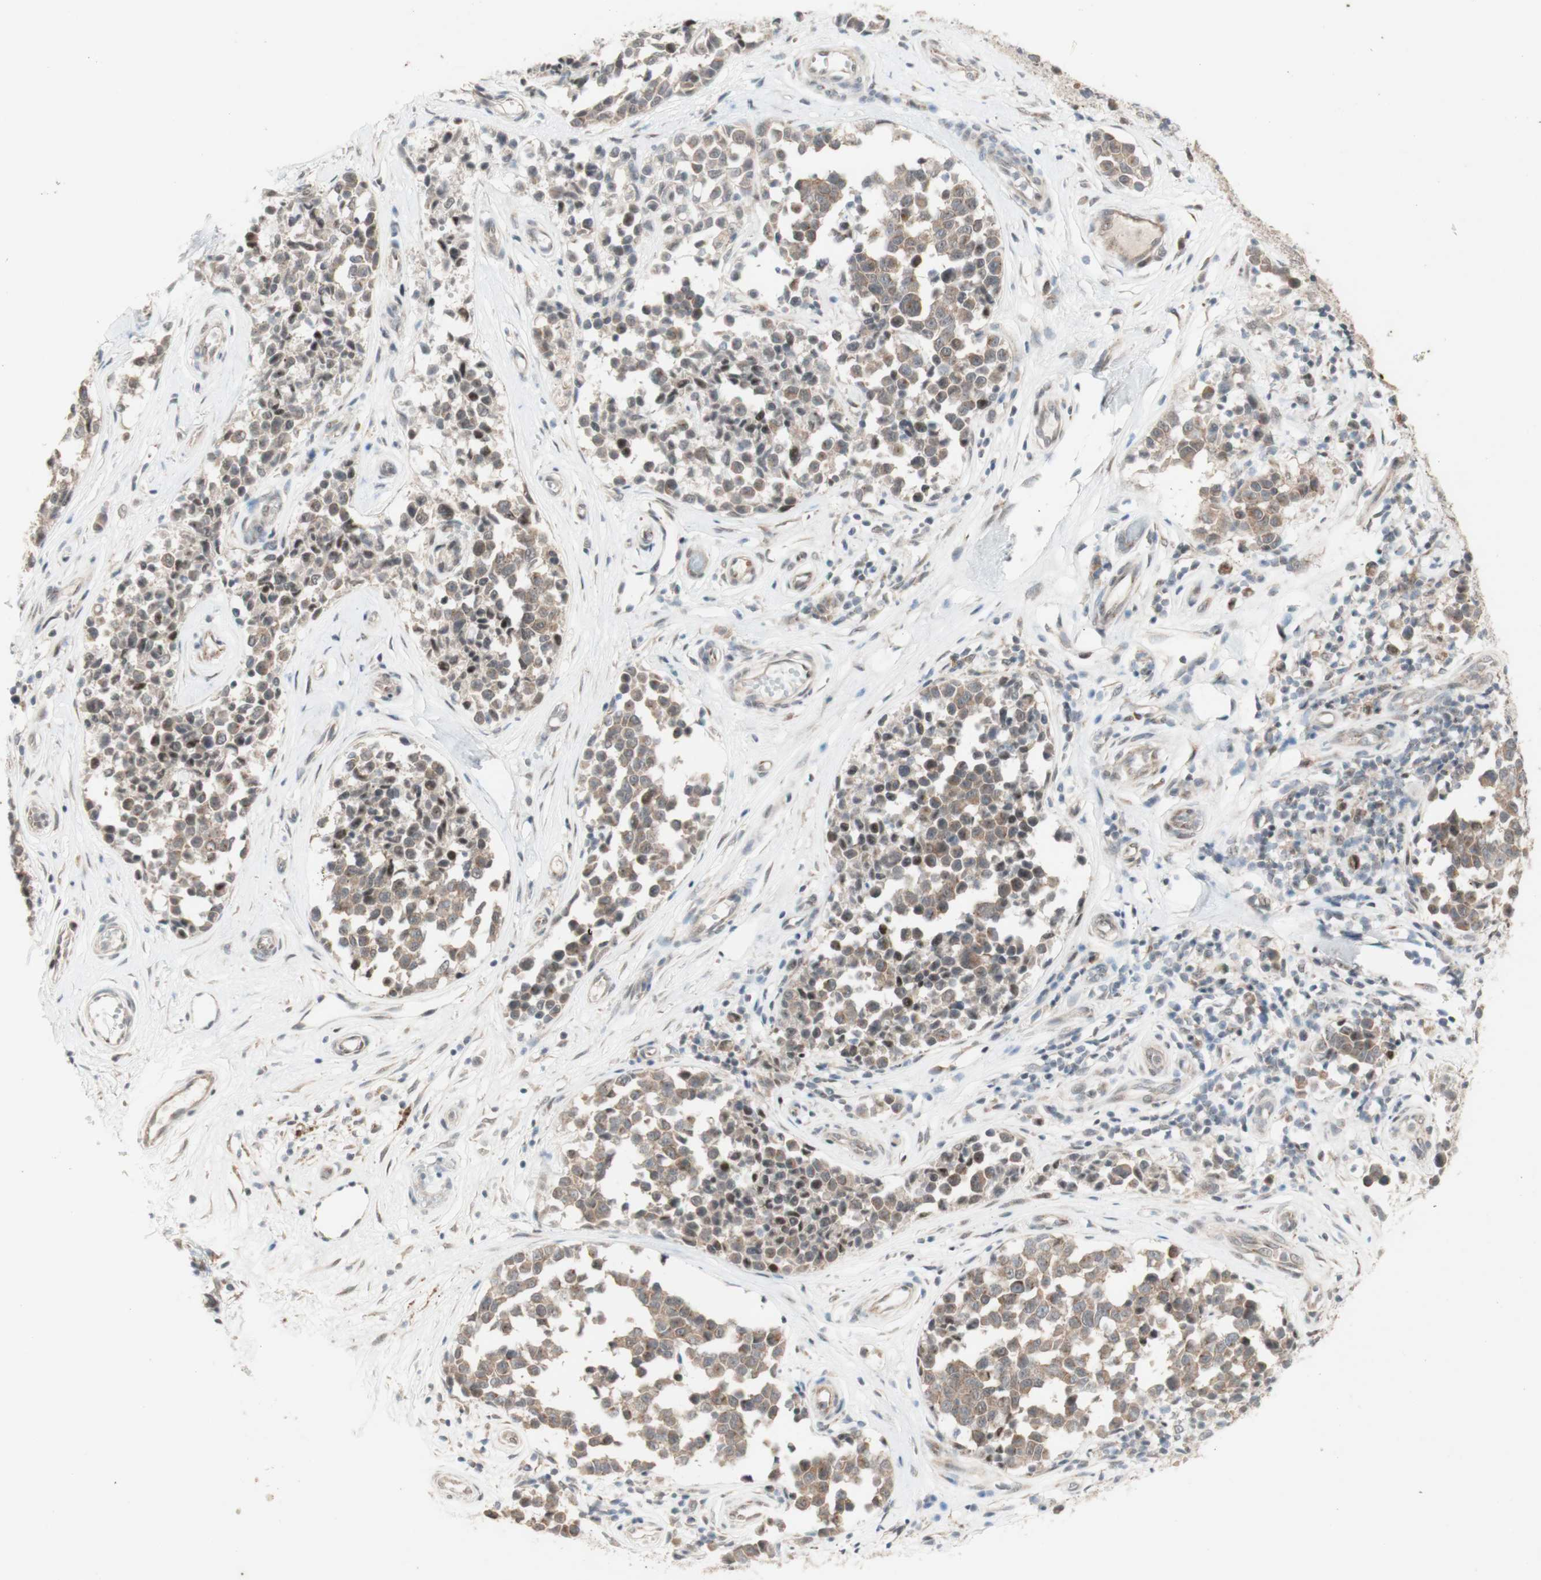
{"staining": {"intensity": "moderate", "quantity": ">75%", "location": "cytoplasmic/membranous"}, "tissue": "melanoma", "cell_type": "Tumor cells", "image_type": "cancer", "snomed": [{"axis": "morphology", "description": "Malignant melanoma, NOS"}, {"axis": "topography", "description": "Skin"}], "caption": "Human malignant melanoma stained for a protein (brown) demonstrates moderate cytoplasmic/membranous positive expression in about >75% of tumor cells.", "gene": "CYLD", "patient": {"sex": "female", "age": 64}}